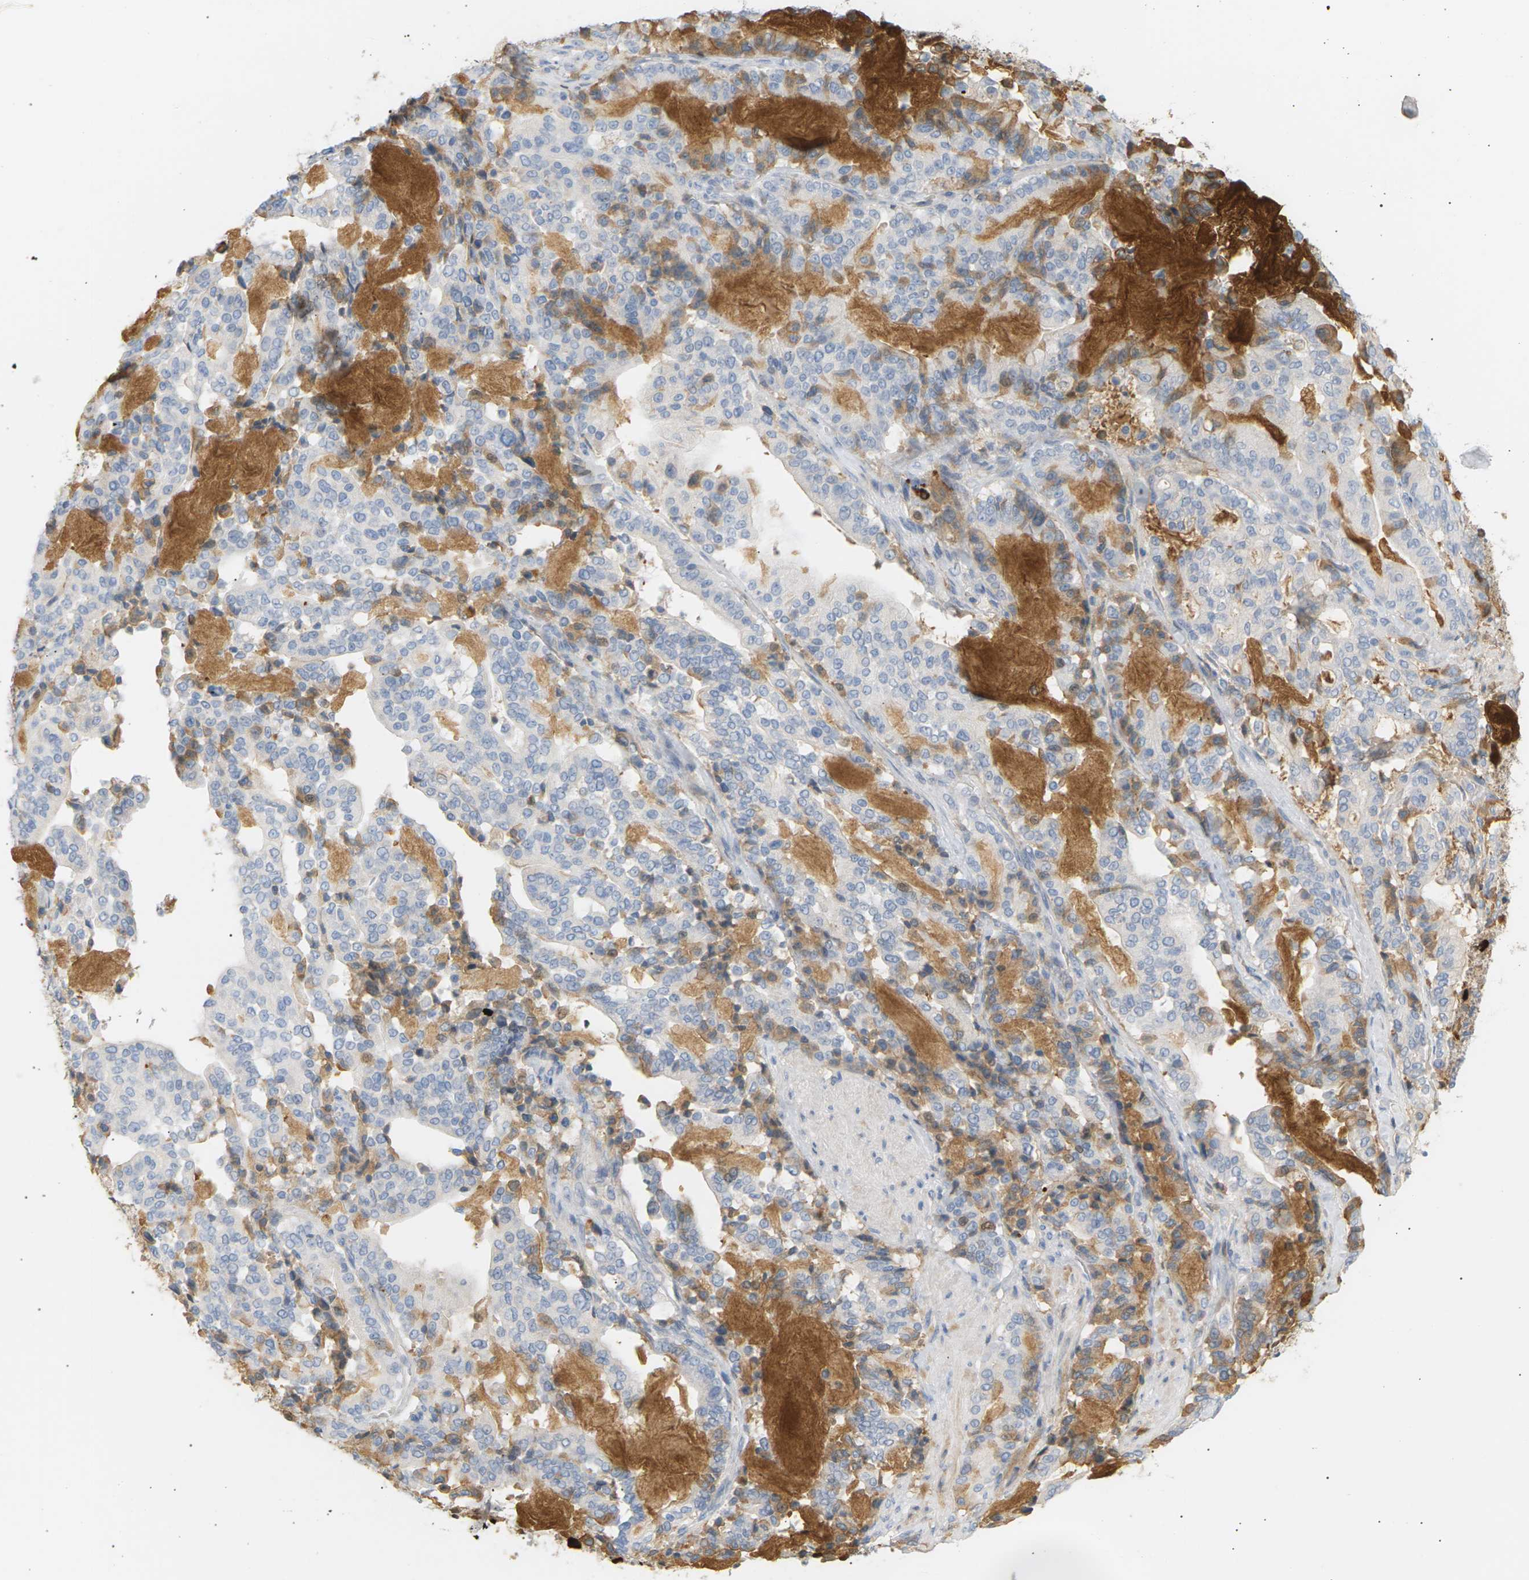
{"staining": {"intensity": "weak", "quantity": "<25%", "location": "cytoplasmic/membranous"}, "tissue": "pancreatic cancer", "cell_type": "Tumor cells", "image_type": "cancer", "snomed": [{"axis": "morphology", "description": "Adenocarcinoma, NOS"}, {"axis": "topography", "description": "Pancreas"}], "caption": "Immunohistochemistry of human pancreatic cancer (adenocarcinoma) demonstrates no positivity in tumor cells.", "gene": "IGLC3", "patient": {"sex": "male", "age": 63}}